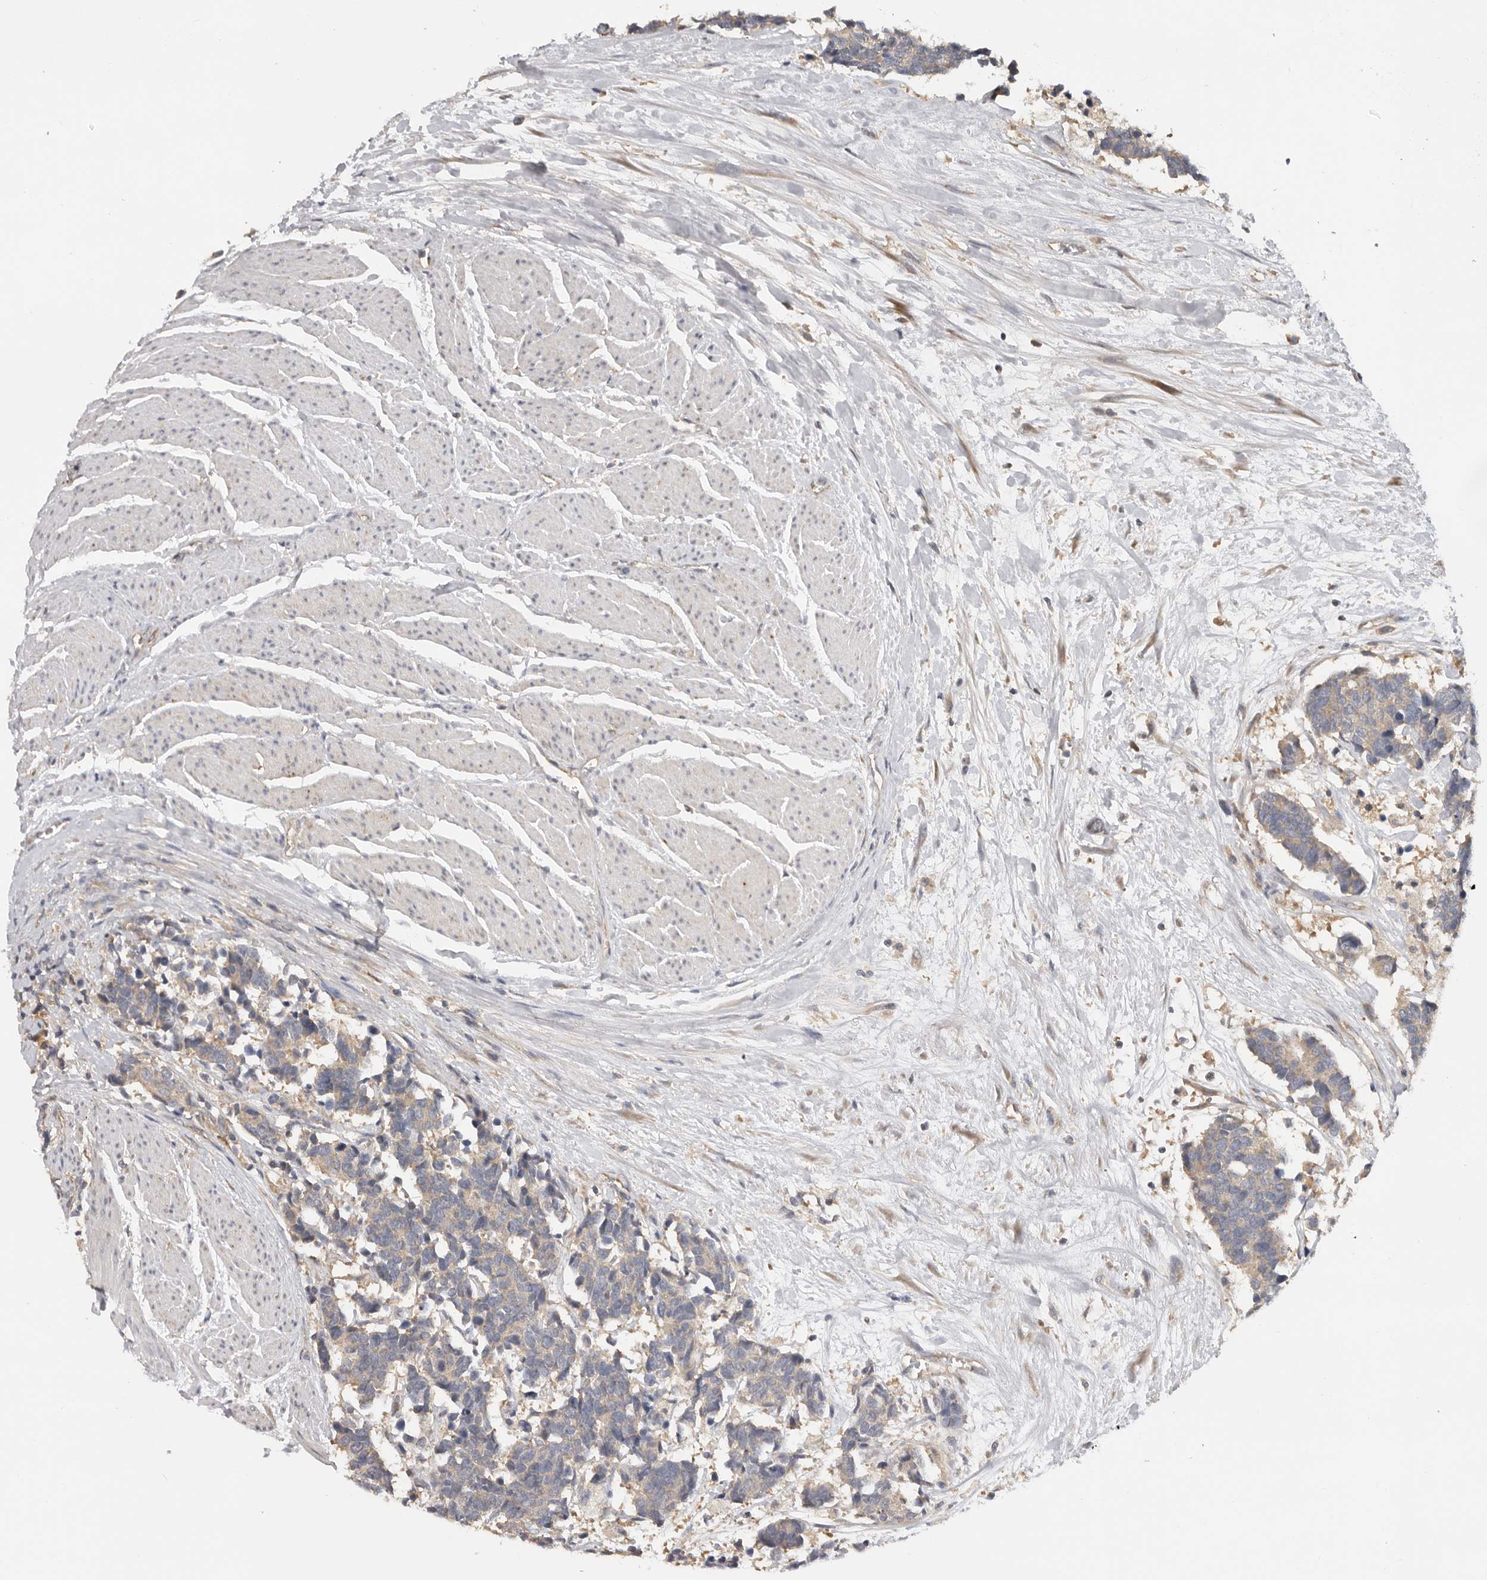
{"staining": {"intensity": "weak", "quantity": "25%-75%", "location": "cytoplasmic/membranous"}, "tissue": "carcinoid", "cell_type": "Tumor cells", "image_type": "cancer", "snomed": [{"axis": "morphology", "description": "Carcinoma, NOS"}, {"axis": "morphology", "description": "Carcinoid, malignant, NOS"}, {"axis": "topography", "description": "Urinary bladder"}], "caption": "Immunohistochemical staining of human malignant carcinoid reveals weak cytoplasmic/membranous protein staining in approximately 25%-75% of tumor cells. (DAB IHC with brightfield microscopy, high magnification).", "gene": "PPP1R42", "patient": {"sex": "male", "age": 57}}